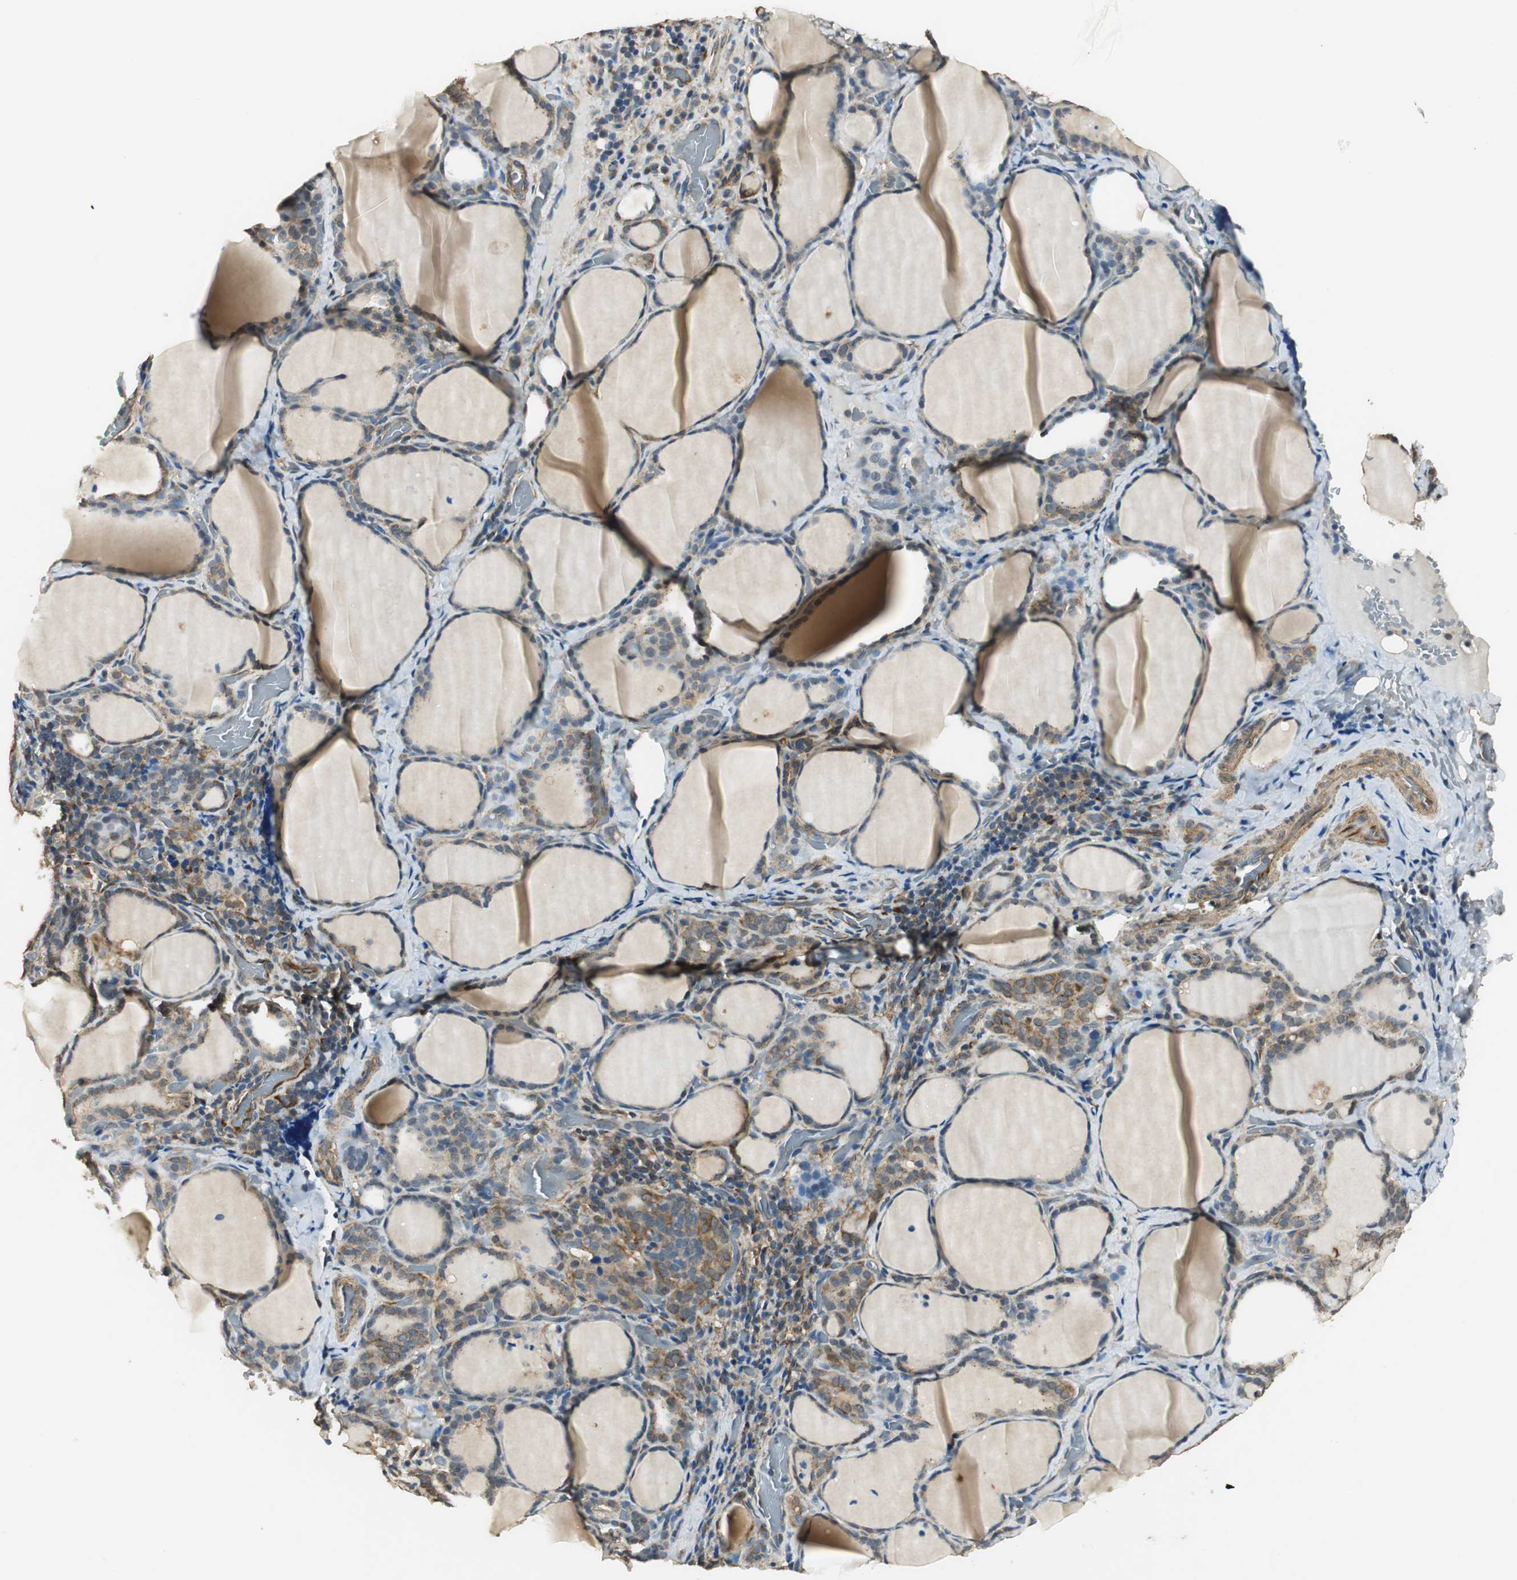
{"staining": {"intensity": "moderate", "quantity": ">75%", "location": "cytoplasmic/membranous"}, "tissue": "thyroid cancer", "cell_type": "Tumor cells", "image_type": "cancer", "snomed": [{"axis": "morphology", "description": "Papillary adenocarcinoma, NOS"}, {"axis": "topography", "description": "Thyroid gland"}], "caption": "An immunohistochemistry (IHC) photomicrograph of tumor tissue is shown. Protein staining in brown labels moderate cytoplasmic/membranous positivity in thyroid papillary adenocarcinoma within tumor cells.", "gene": "PSMB4", "patient": {"sex": "female", "age": 30}}